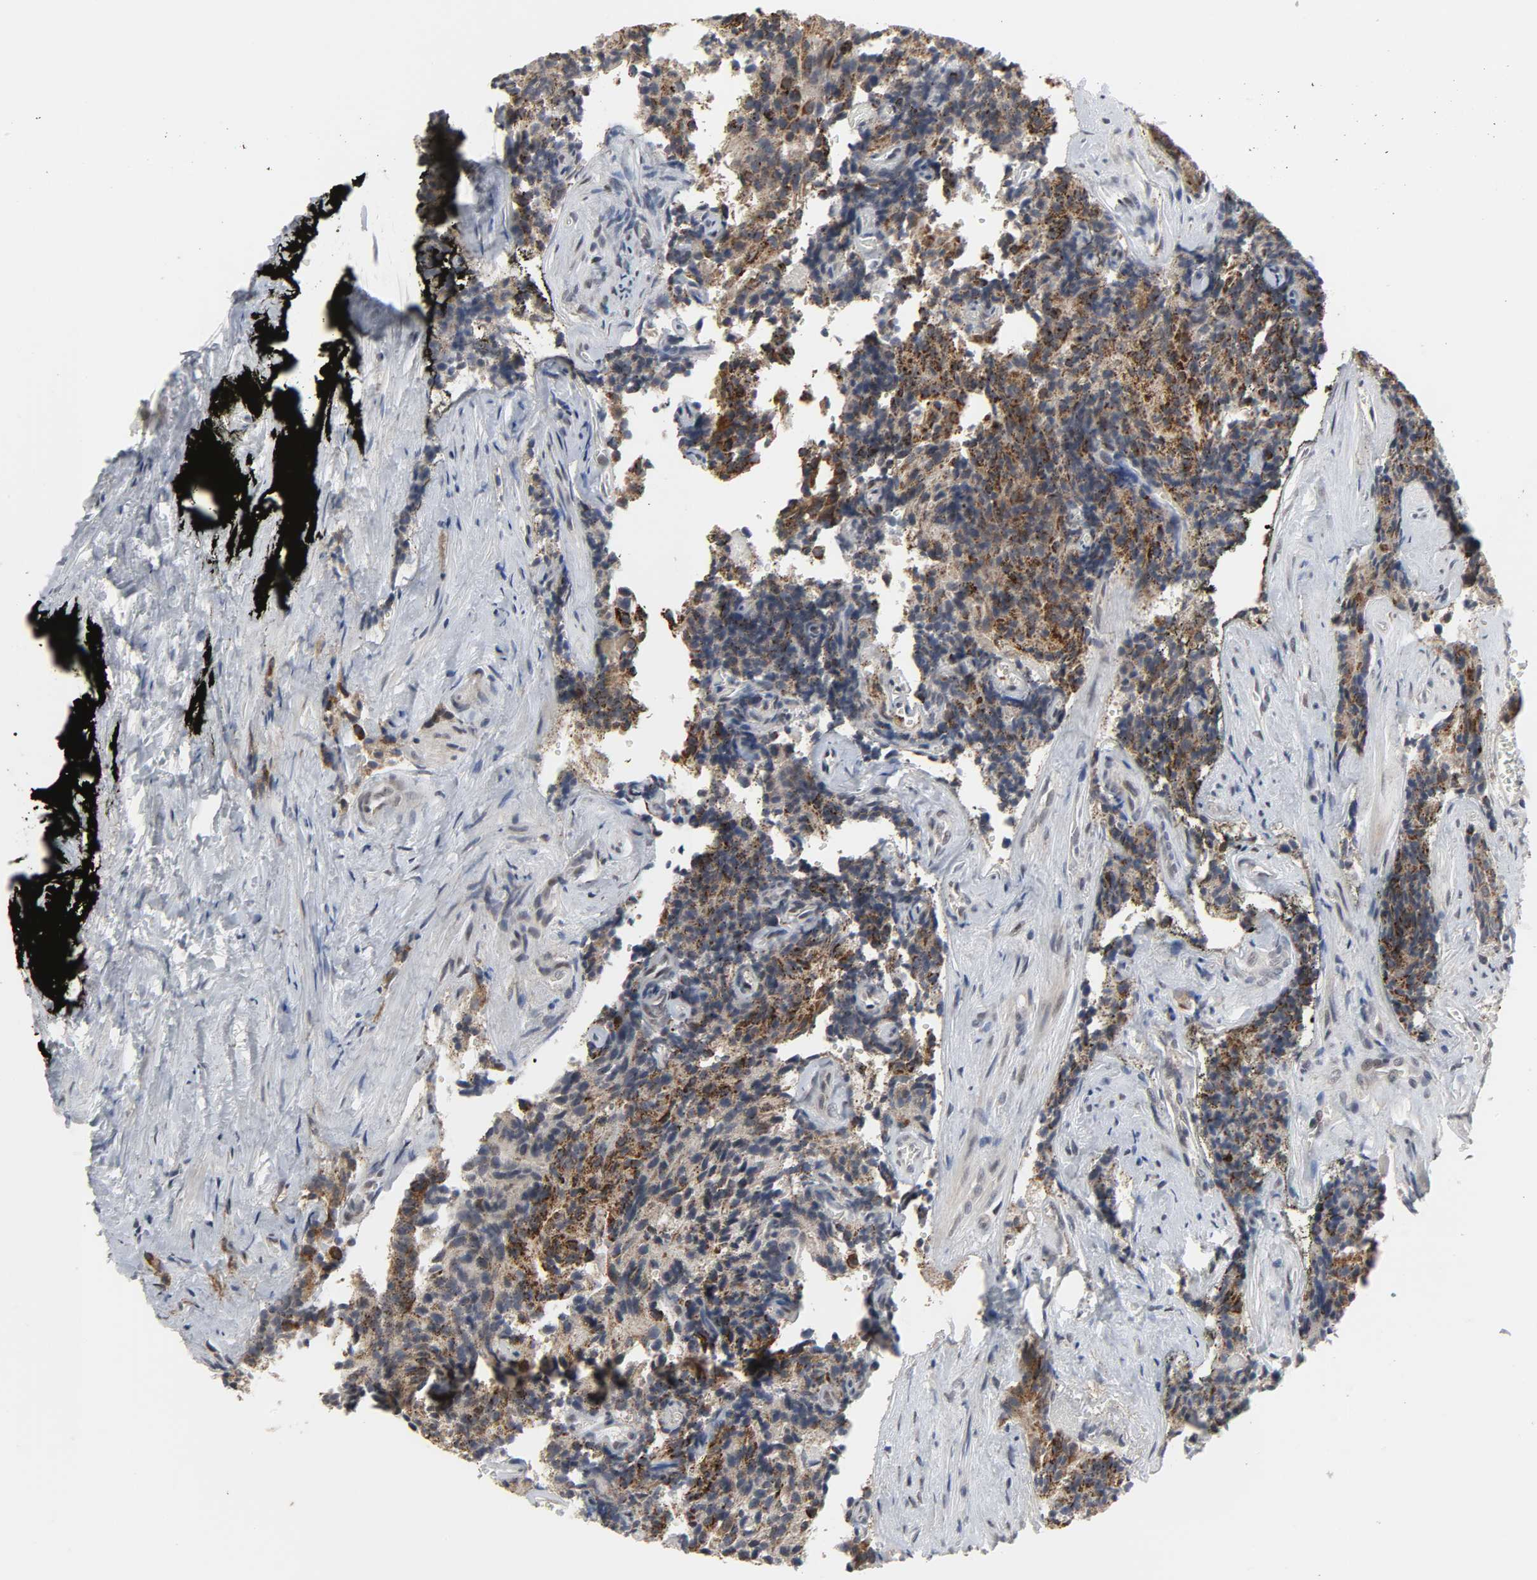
{"staining": {"intensity": "strong", "quantity": "25%-75%", "location": "cytoplasmic/membranous"}, "tissue": "prostate cancer", "cell_type": "Tumor cells", "image_type": "cancer", "snomed": [{"axis": "morphology", "description": "Adenocarcinoma, High grade"}, {"axis": "topography", "description": "Prostate"}], "caption": "This photomicrograph shows immunohistochemistry staining of human prostate cancer (adenocarcinoma (high-grade)), with high strong cytoplasmic/membranous expression in approximately 25%-75% of tumor cells.", "gene": "MUC1", "patient": {"sex": "male", "age": 58}}